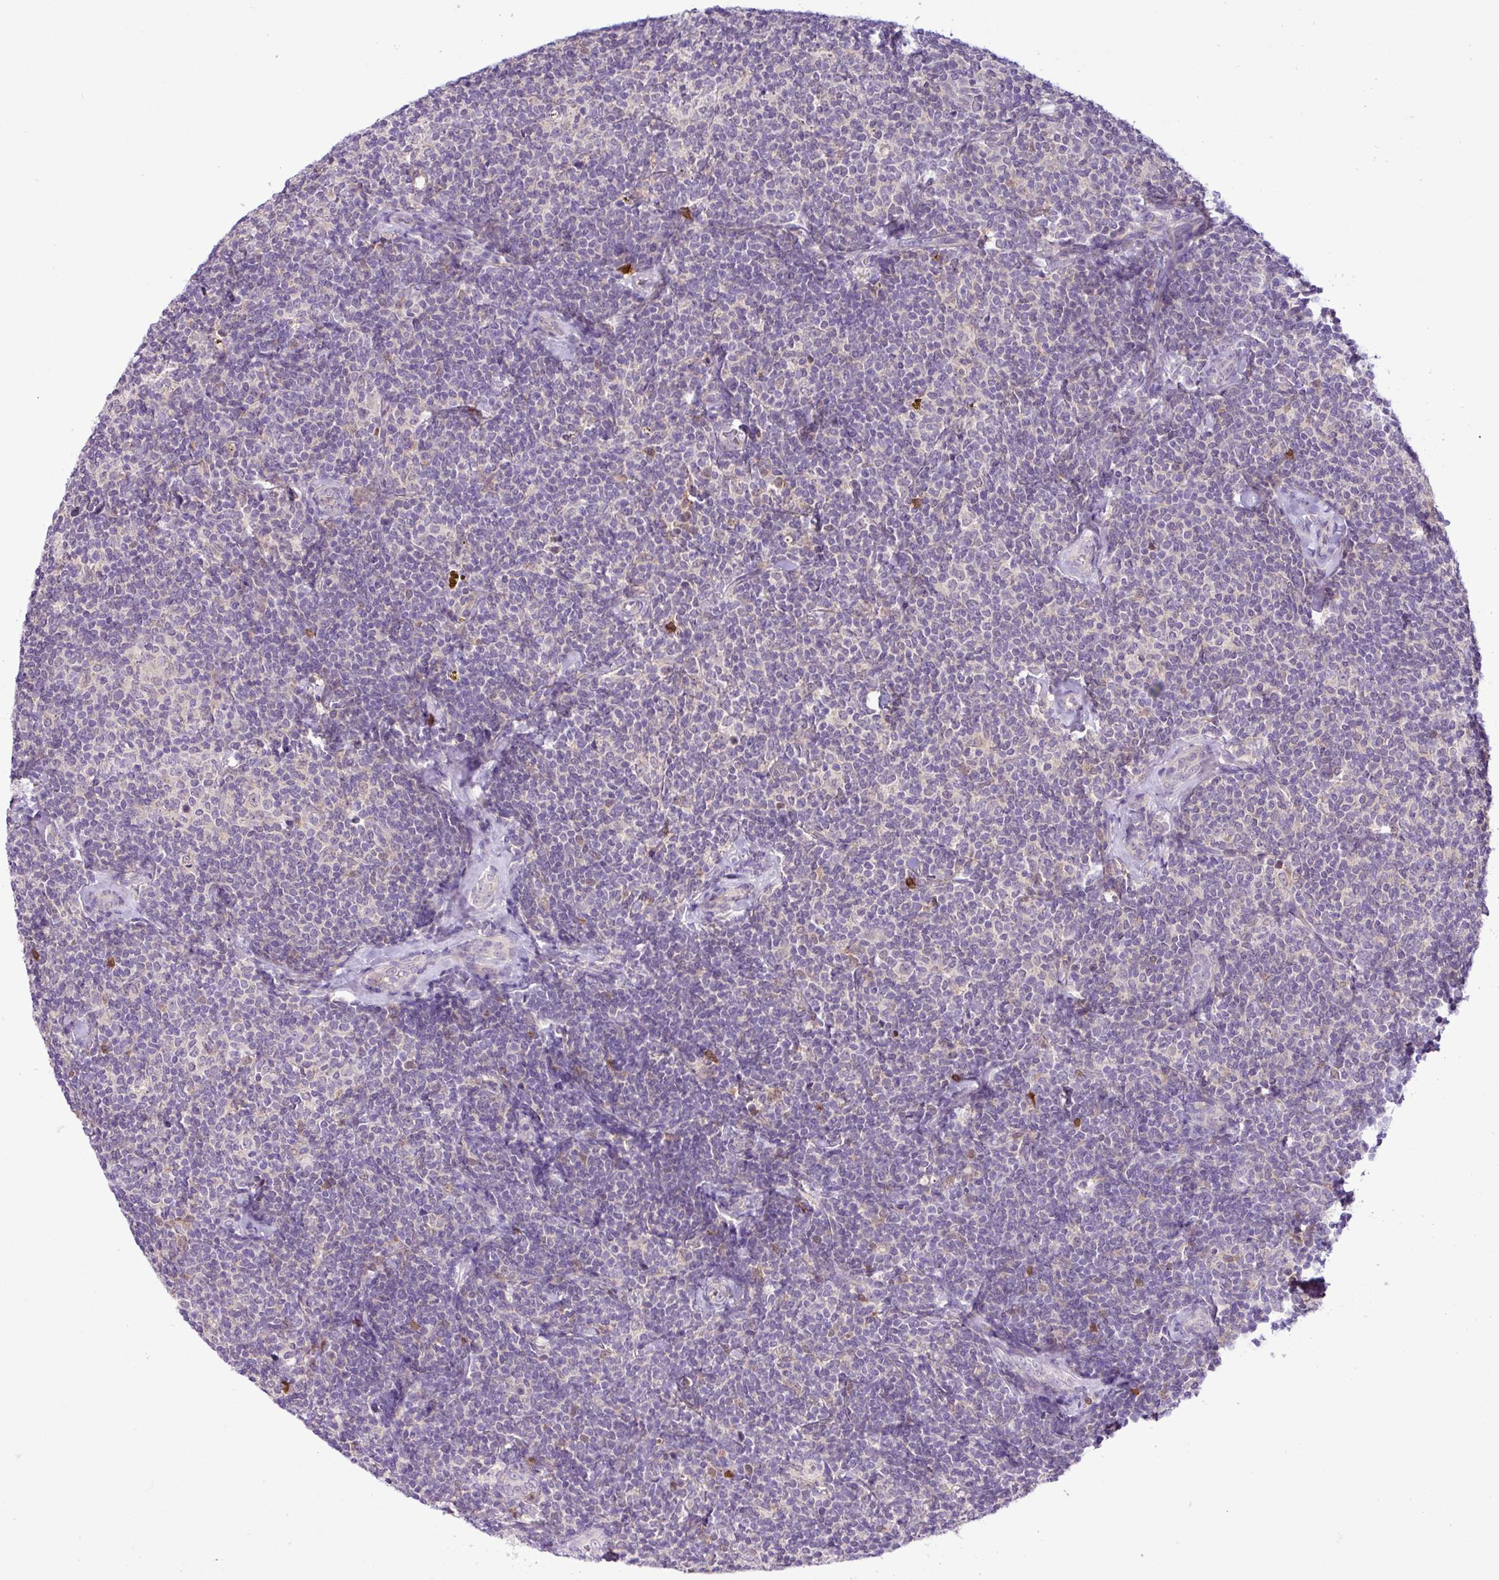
{"staining": {"intensity": "negative", "quantity": "none", "location": "none"}, "tissue": "lymphoma", "cell_type": "Tumor cells", "image_type": "cancer", "snomed": [{"axis": "morphology", "description": "Malignant lymphoma, non-Hodgkin's type, Low grade"}, {"axis": "topography", "description": "Lymph node"}], "caption": "Tumor cells are negative for protein expression in human lymphoma.", "gene": "TONSL", "patient": {"sex": "female", "age": 56}}